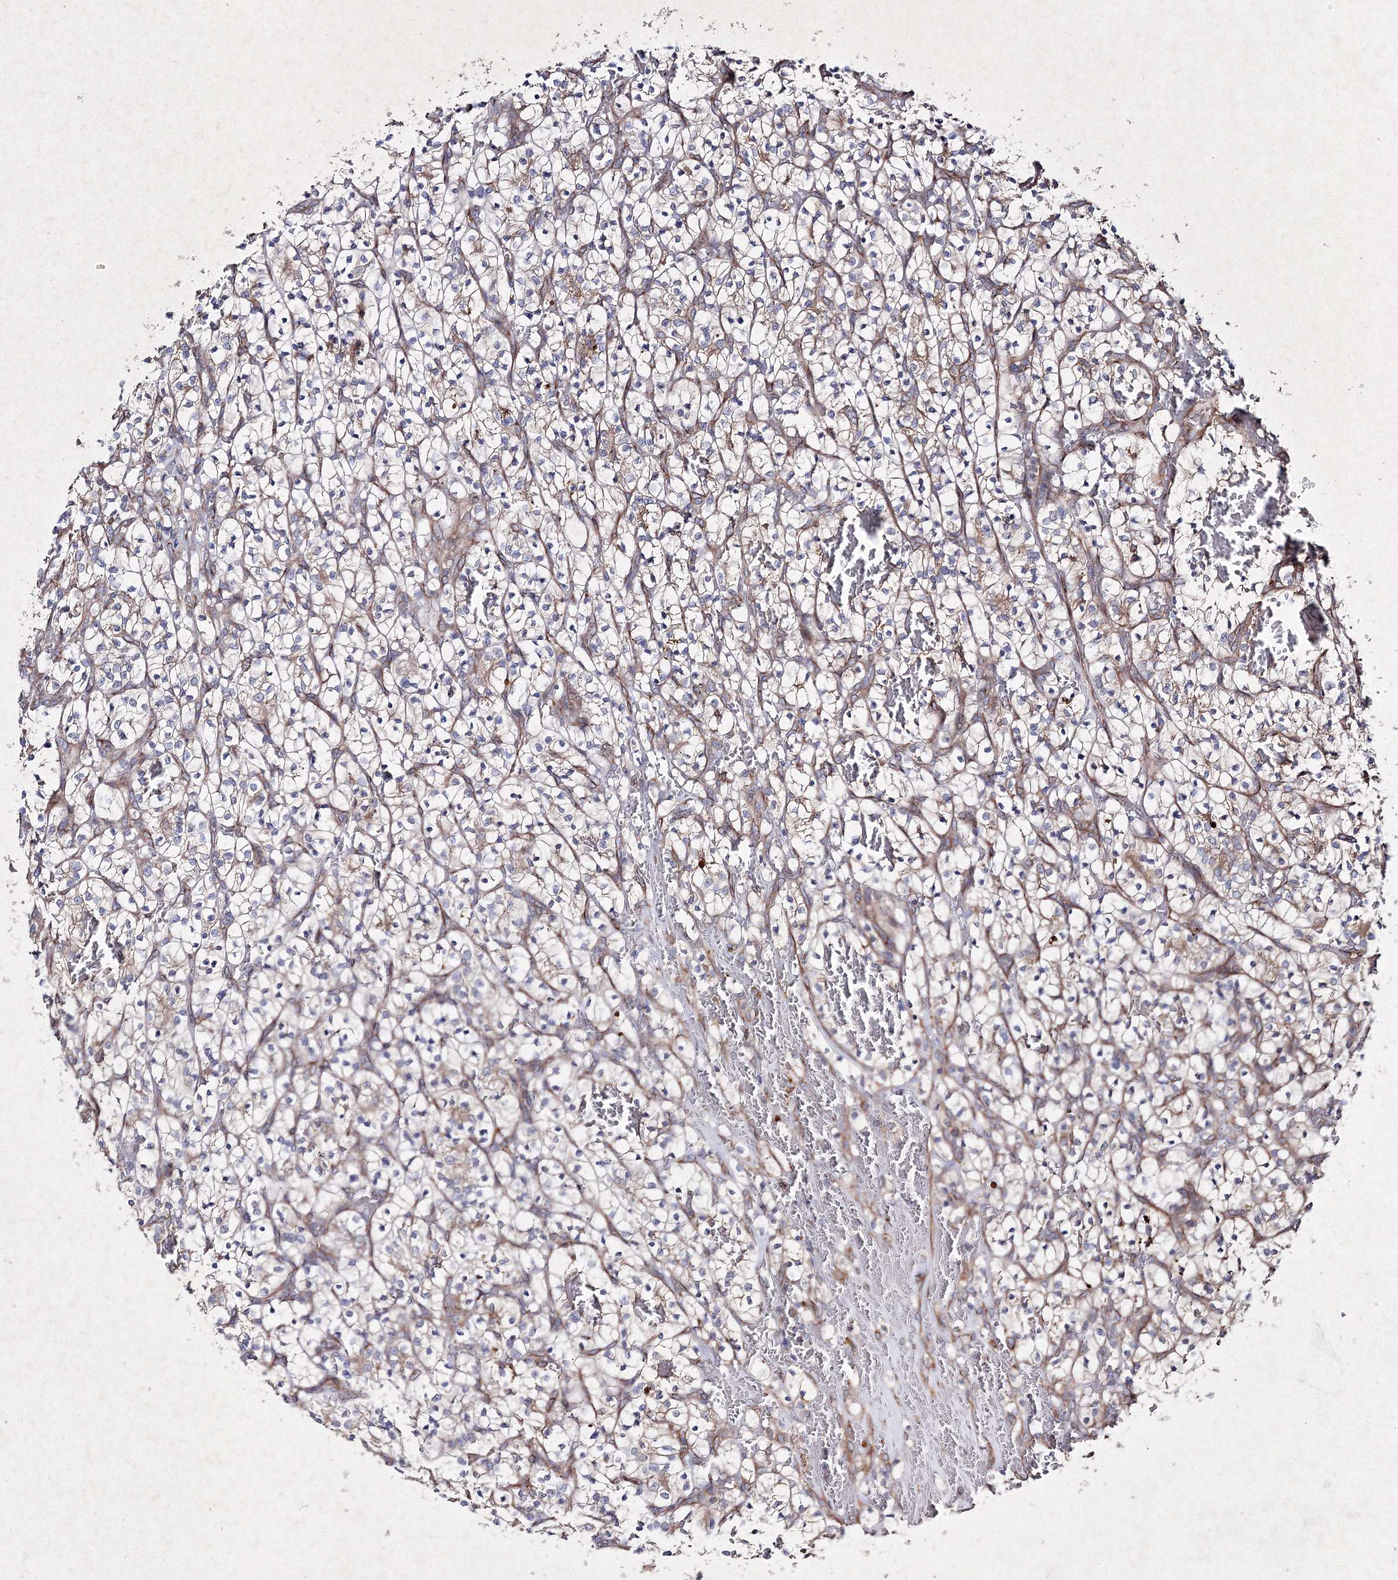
{"staining": {"intensity": "weak", "quantity": "25%-75%", "location": "cytoplasmic/membranous"}, "tissue": "renal cancer", "cell_type": "Tumor cells", "image_type": "cancer", "snomed": [{"axis": "morphology", "description": "Adenocarcinoma, NOS"}, {"axis": "topography", "description": "Kidney"}], "caption": "Protein staining reveals weak cytoplasmic/membranous positivity in about 25%-75% of tumor cells in renal adenocarcinoma. Using DAB (3,3'-diaminobenzidine) (brown) and hematoxylin (blue) stains, captured at high magnification using brightfield microscopy.", "gene": "GFM1", "patient": {"sex": "female", "age": 57}}